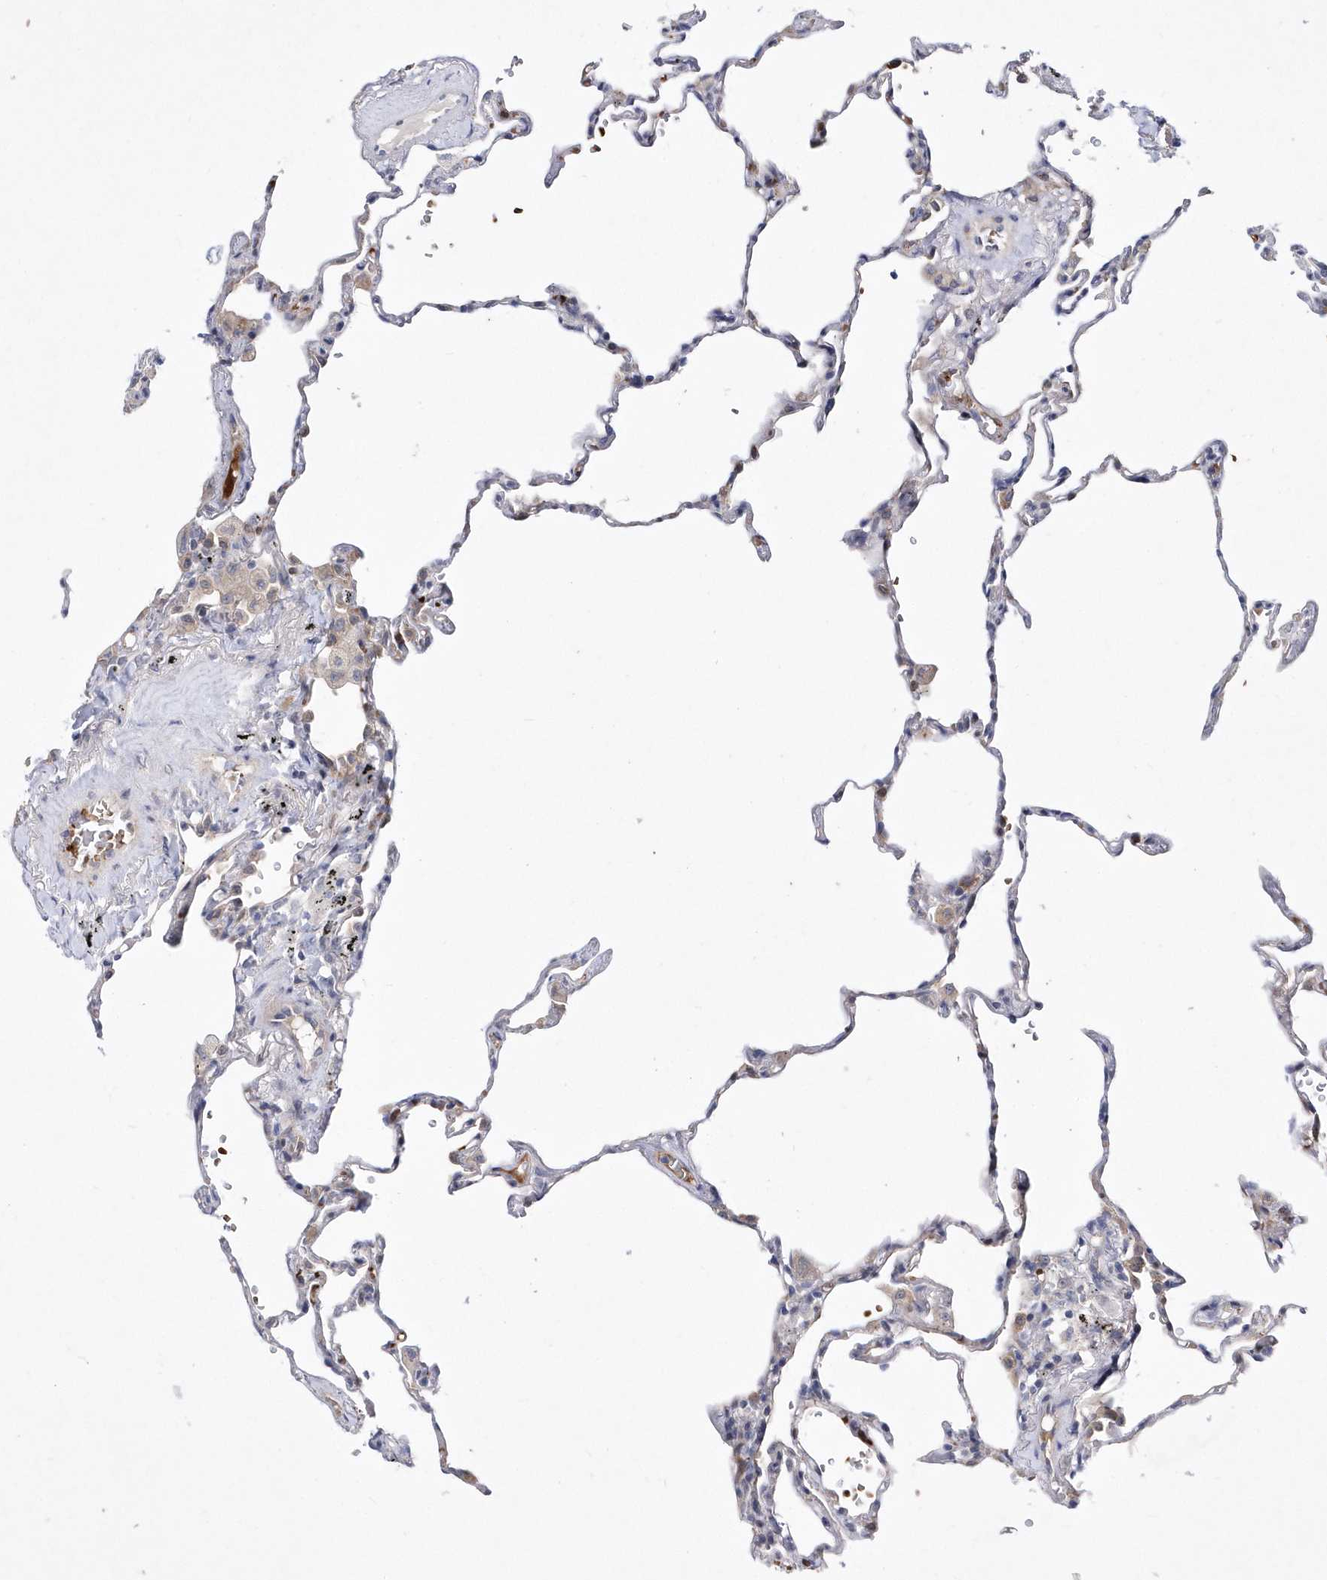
{"staining": {"intensity": "negative", "quantity": "none", "location": "none"}, "tissue": "lung", "cell_type": "Alveolar cells", "image_type": "normal", "snomed": [{"axis": "morphology", "description": "Normal tissue, NOS"}, {"axis": "topography", "description": "Lung"}], "caption": "The image exhibits no significant positivity in alveolar cells of lung. The staining was performed using DAB (3,3'-diaminobenzidine) to visualize the protein expression in brown, while the nuclei were stained in blue with hematoxylin (Magnification: 20x).", "gene": "ZNF875", "patient": {"sex": "male", "age": 59}}